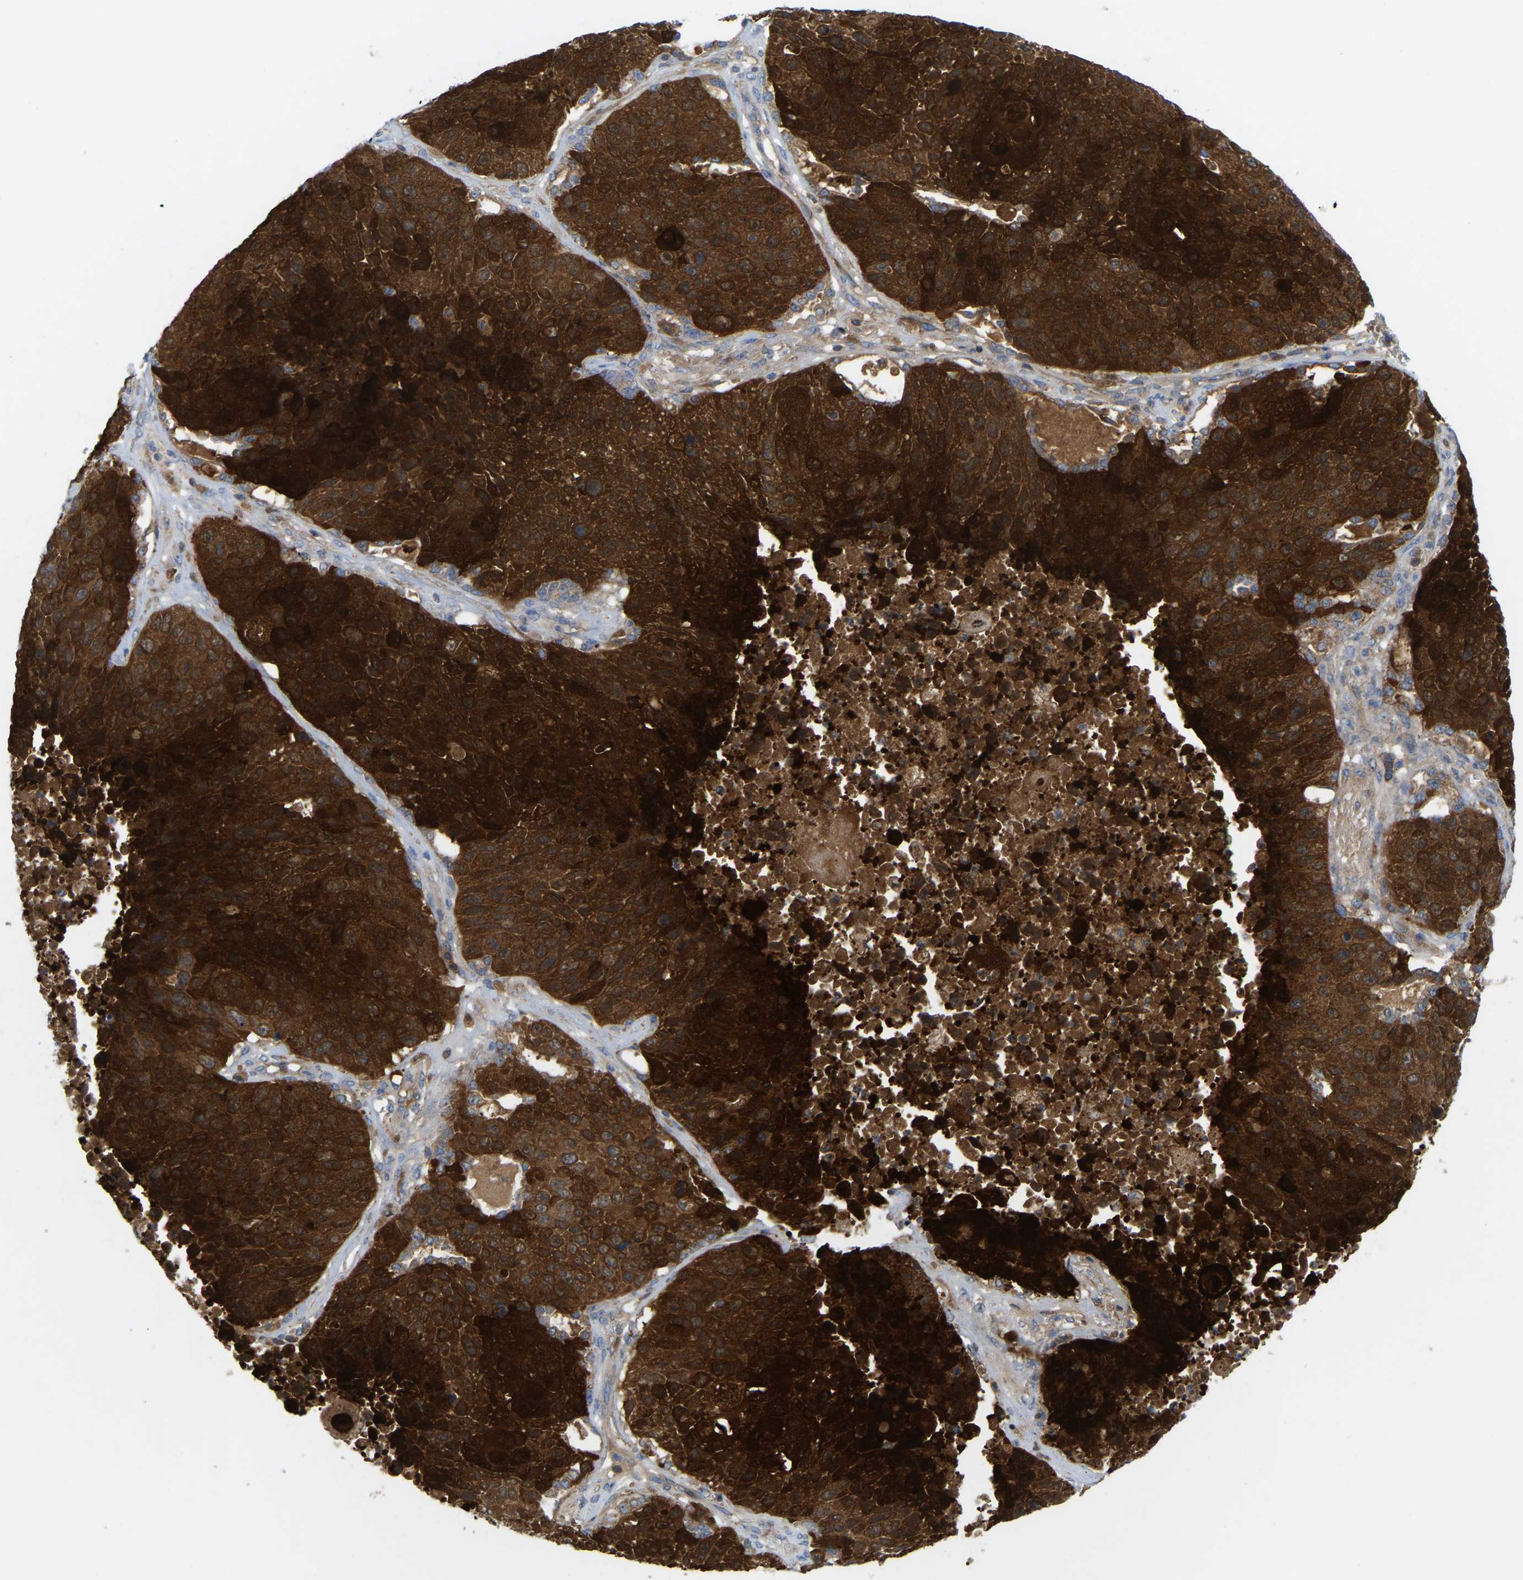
{"staining": {"intensity": "strong", "quantity": ">75%", "location": "cytoplasmic/membranous"}, "tissue": "lung cancer", "cell_type": "Tumor cells", "image_type": "cancer", "snomed": [{"axis": "morphology", "description": "Squamous cell carcinoma, NOS"}, {"axis": "topography", "description": "Lung"}], "caption": "Brown immunohistochemical staining in human lung cancer displays strong cytoplasmic/membranous positivity in about >75% of tumor cells. (IHC, brightfield microscopy, high magnification).", "gene": "SERPINB5", "patient": {"sex": "male", "age": 61}}